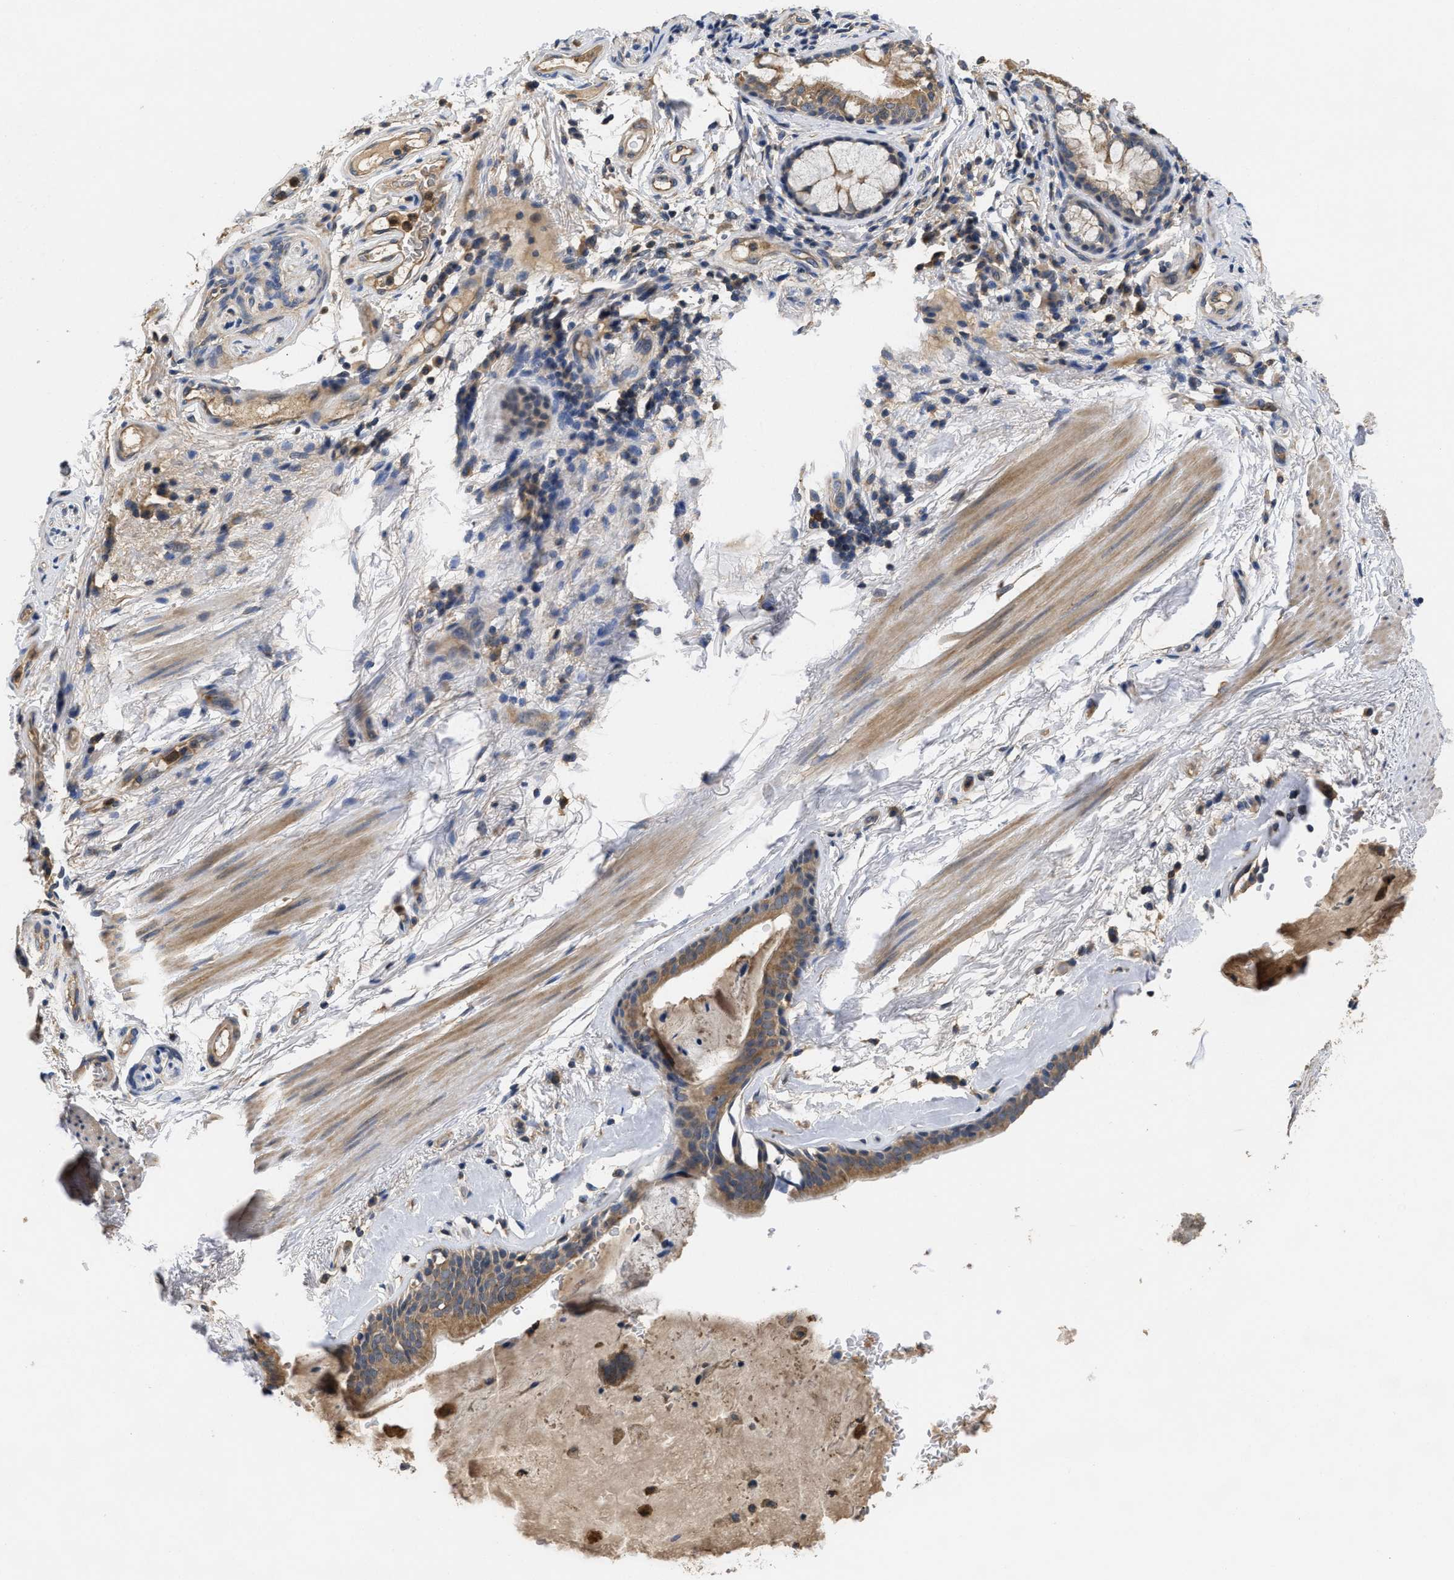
{"staining": {"intensity": "moderate", "quantity": ">75%", "location": "cytoplasmic/membranous"}, "tissue": "bronchus", "cell_type": "Respiratory epithelial cells", "image_type": "normal", "snomed": [{"axis": "morphology", "description": "Normal tissue, NOS"}, {"axis": "topography", "description": "Cartilage tissue"}], "caption": "Immunohistochemistry photomicrograph of unremarkable human bronchus stained for a protein (brown), which displays medium levels of moderate cytoplasmic/membranous expression in approximately >75% of respiratory epithelial cells.", "gene": "RNF216", "patient": {"sex": "female", "age": 63}}